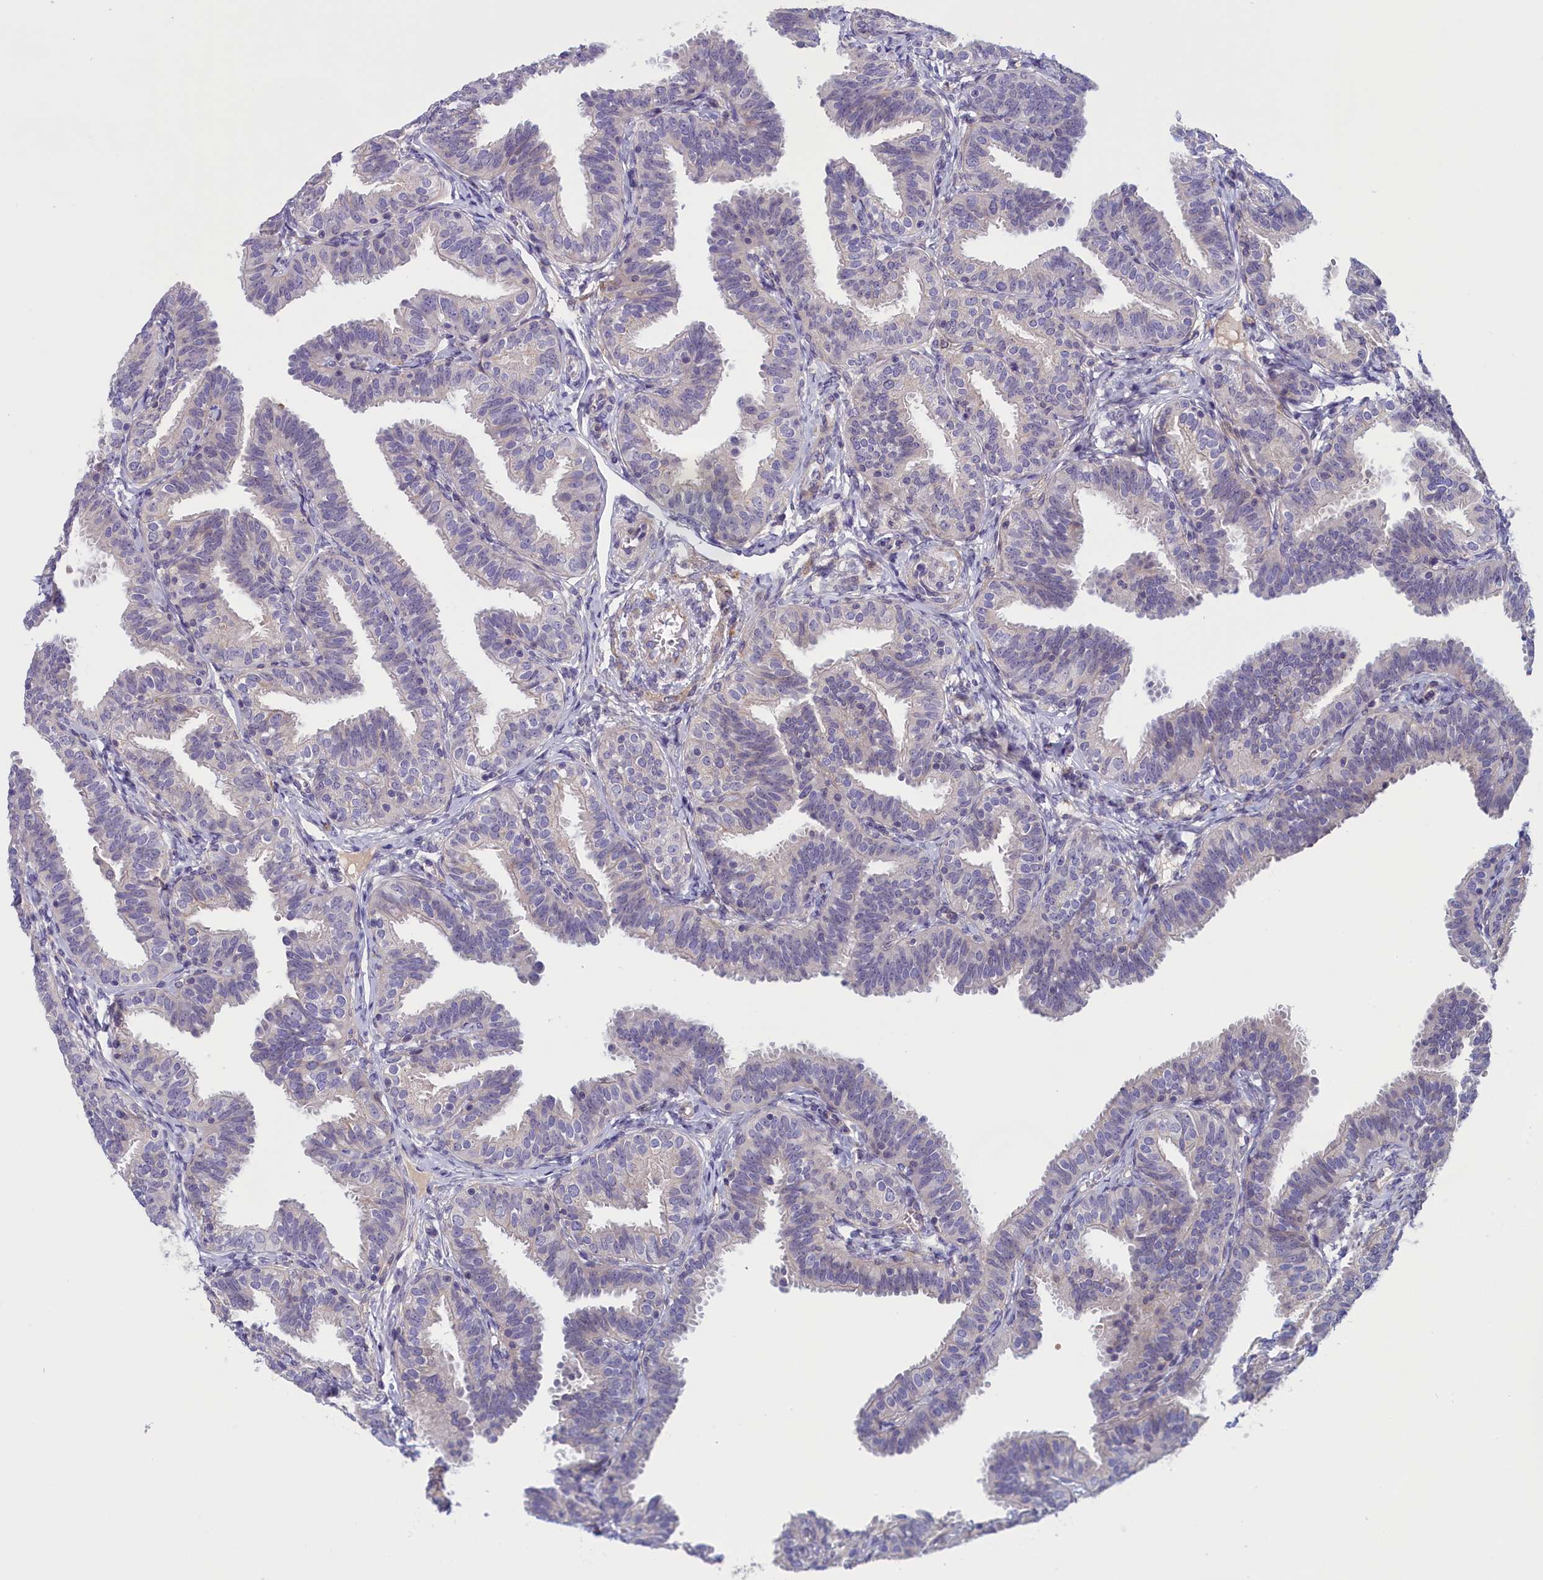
{"staining": {"intensity": "negative", "quantity": "none", "location": "none"}, "tissue": "fallopian tube", "cell_type": "Glandular cells", "image_type": "normal", "snomed": [{"axis": "morphology", "description": "Normal tissue, NOS"}, {"axis": "topography", "description": "Fallopian tube"}], "caption": "High power microscopy histopathology image of an IHC histopathology image of normal fallopian tube, revealing no significant staining in glandular cells.", "gene": "IGFALS", "patient": {"sex": "female", "age": 35}}